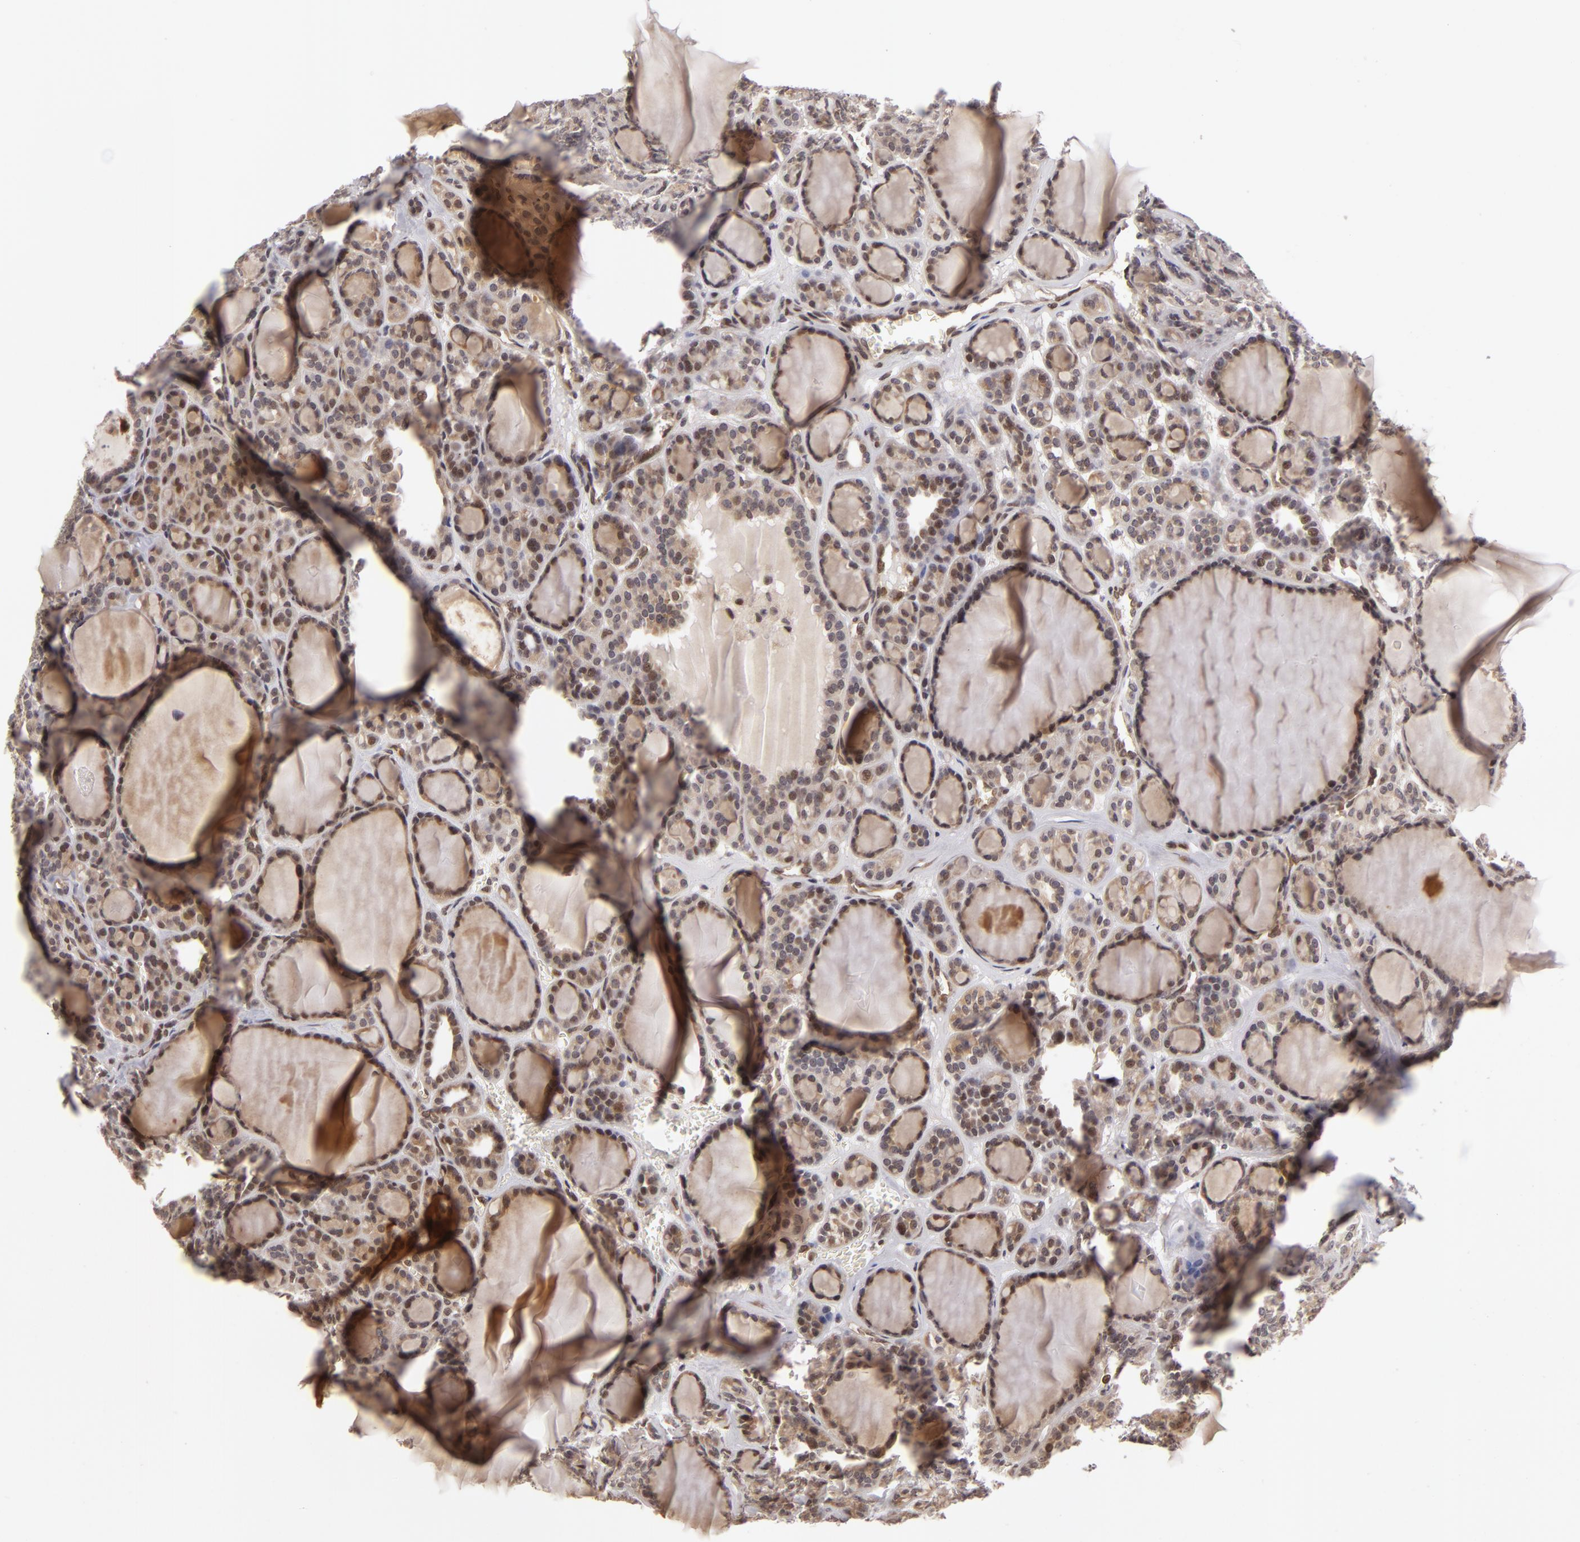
{"staining": {"intensity": "moderate", "quantity": "25%-75%", "location": "nuclear"}, "tissue": "thyroid cancer", "cell_type": "Tumor cells", "image_type": "cancer", "snomed": [{"axis": "morphology", "description": "Follicular adenoma carcinoma, NOS"}, {"axis": "topography", "description": "Thyroid gland"}], "caption": "Protein analysis of thyroid cancer (follicular adenoma carcinoma) tissue shows moderate nuclear positivity in approximately 25%-75% of tumor cells.", "gene": "ZNF133", "patient": {"sex": "female", "age": 71}}